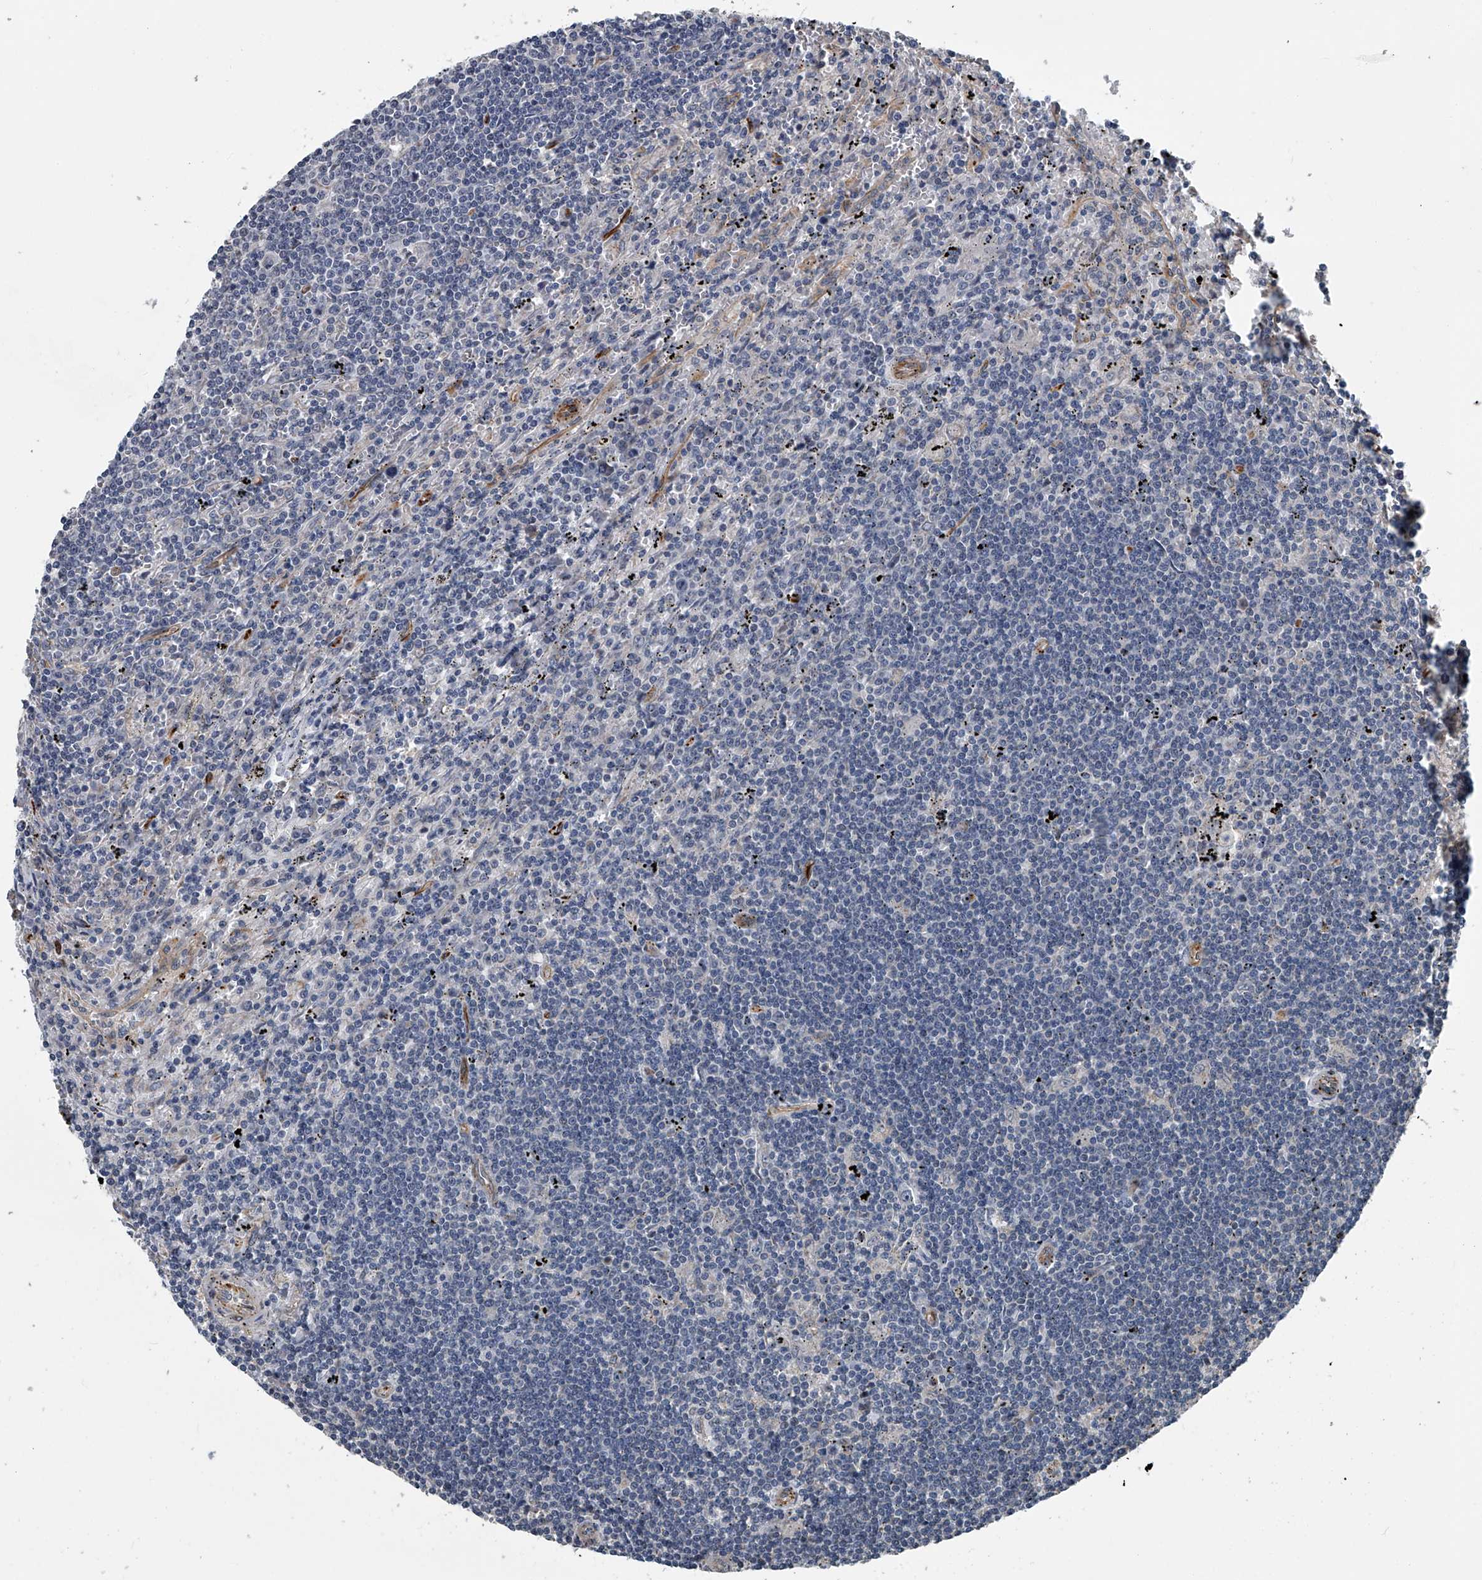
{"staining": {"intensity": "negative", "quantity": "none", "location": "none"}, "tissue": "lymphoma", "cell_type": "Tumor cells", "image_type": "cancer", "snomed": [{"axis": "morphology", "description": "Malignant lymphoma, non-Hodgkin's type, Low grade"}, {"axis": "topography", "description": "Spleen"}], "caption": "A high-resolution photomicrograph shows immunohistochemistry staining of lymphoma, which displays no significant expression in tumor cells.", "gene": "LDLRAD2", "patient": {"sex": "male", "age": 76}}